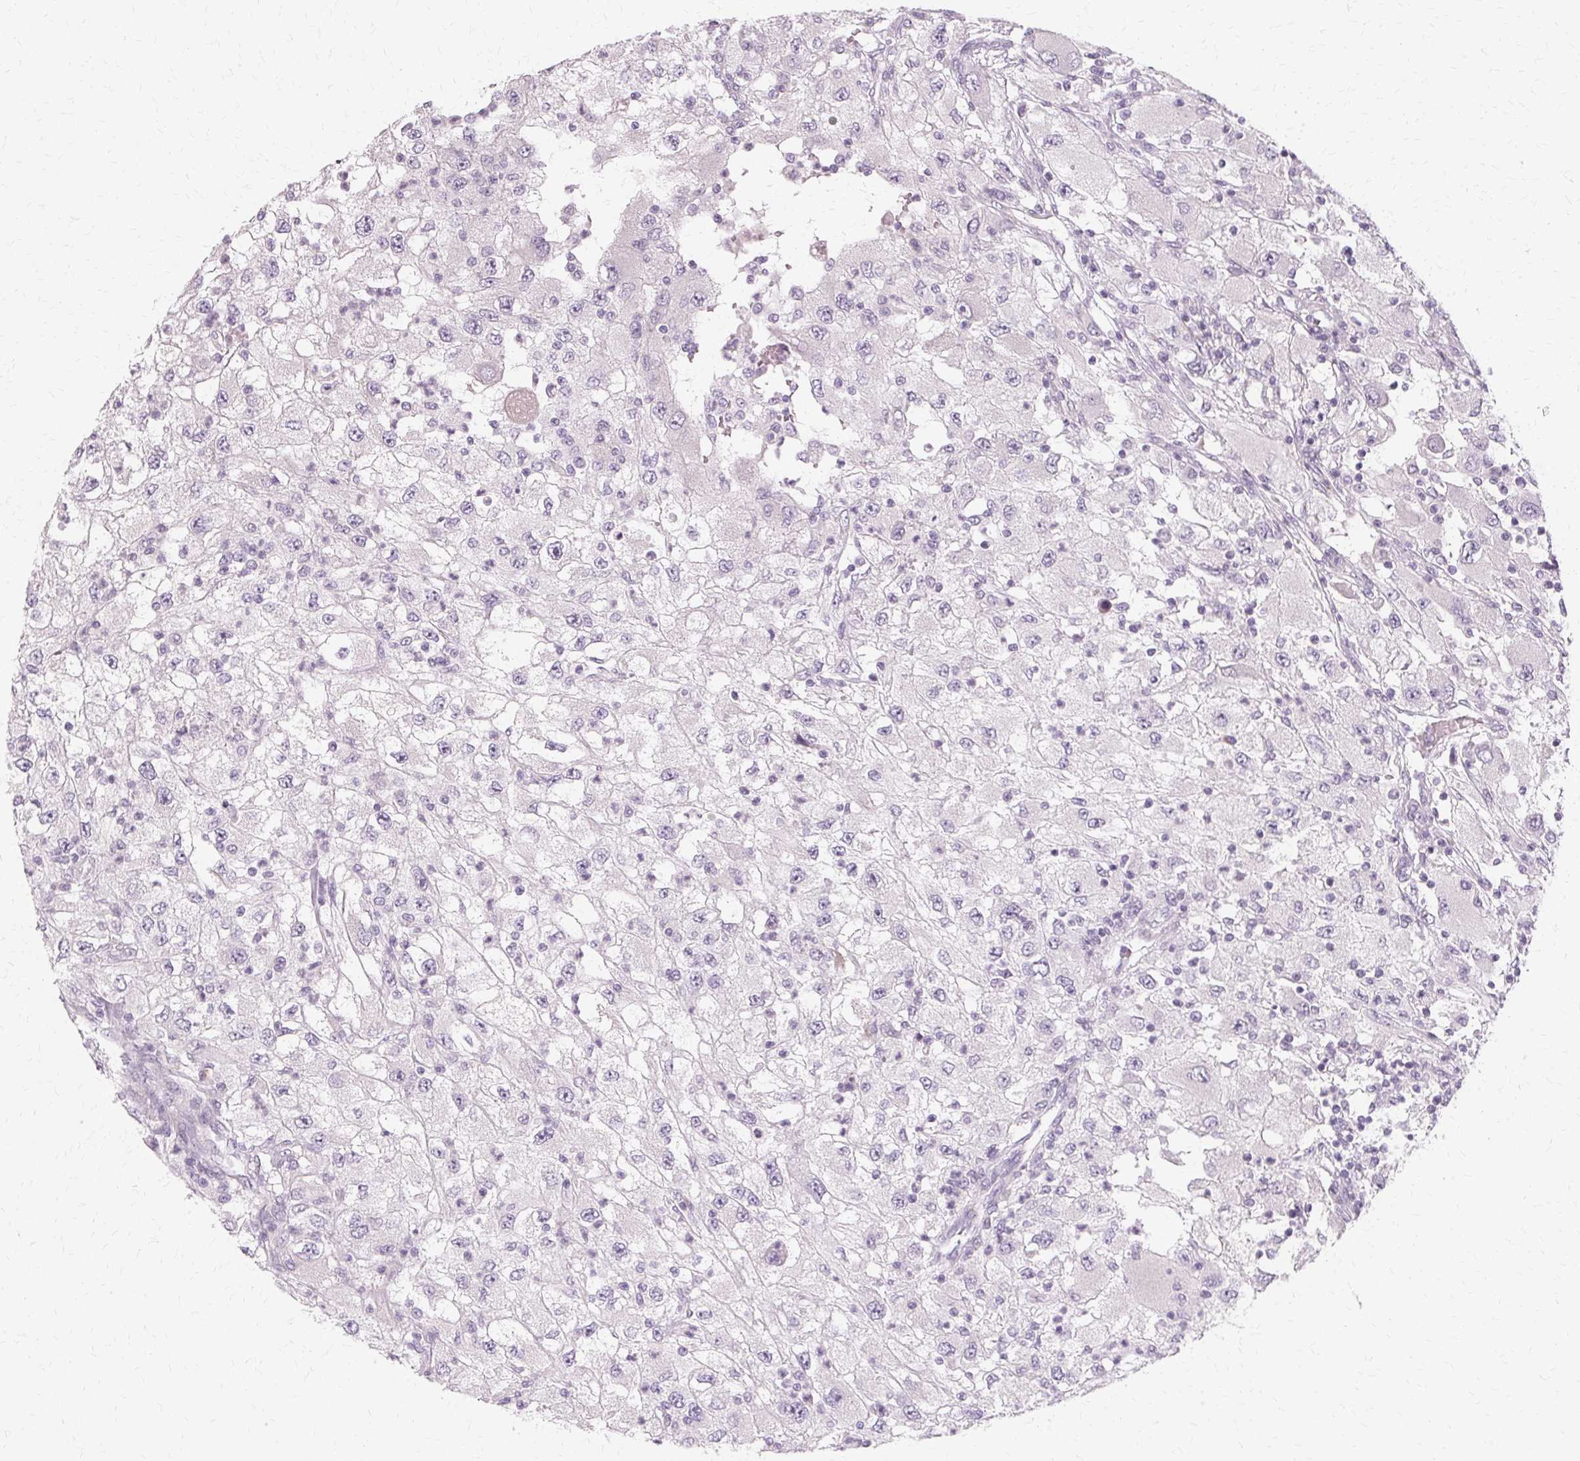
{"staining": {"intensity": "negative", "quantity": "none", "location": "none"}, "tissue": "renal cancer", "cell_type": "Tumor cells", "image_type": "cancer", "snomed": [{"axis": "morphology", "description": "Adenocarcinoma, NOS"}, {"axis": "topography", "description": "Kidney"}], "caption": "The immunohistochemistry micrograph has no significant positivity in tumor cells of renal adenocarcinoma tissue. (DAB immunohistochemistry (IHC) visualized using brightfield microscopy, high magnification).", "gene": "FCRL3", "patient": {"sex": "female", "age": 67}}